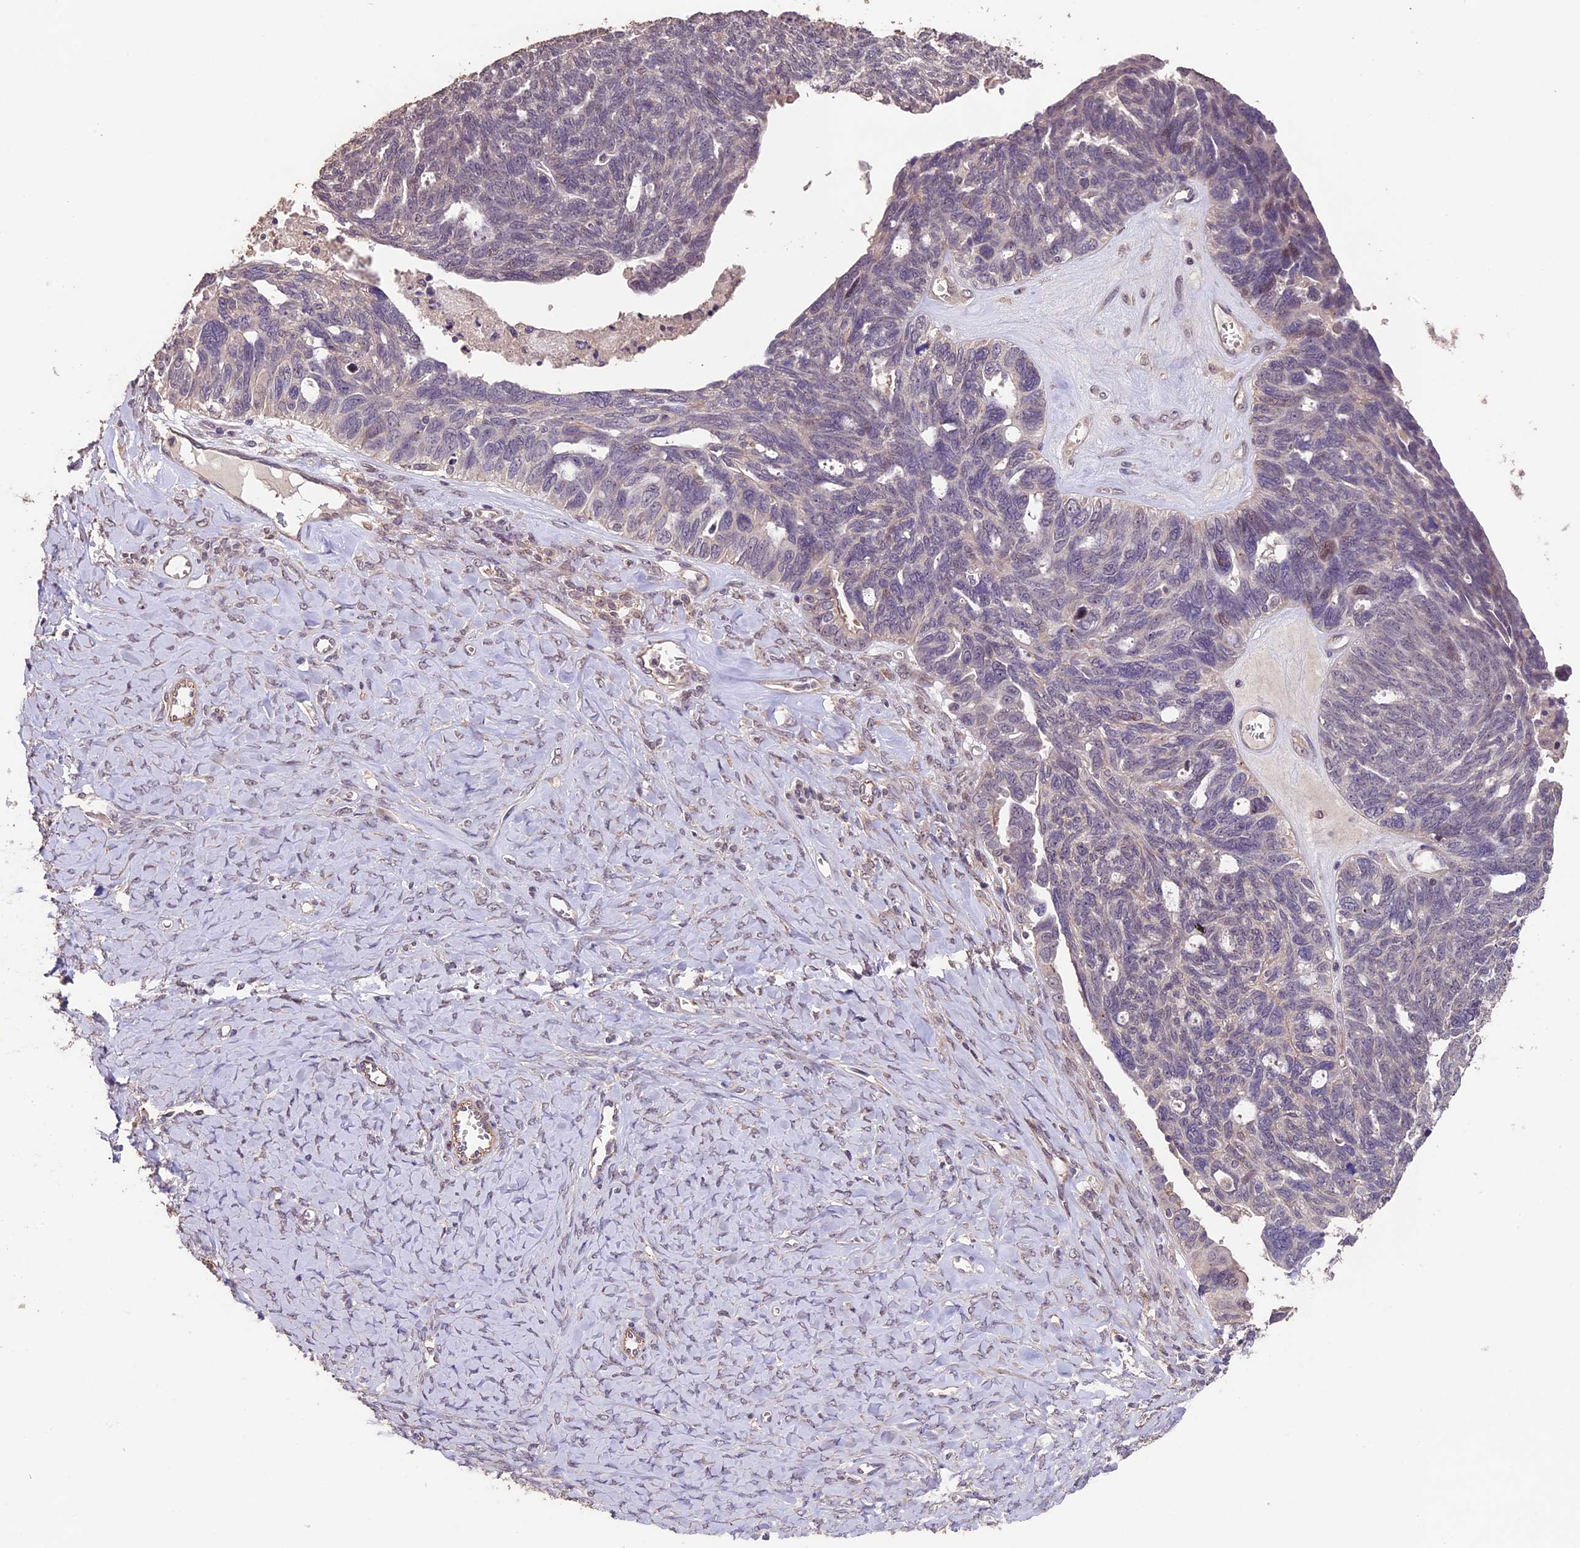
{"staining": {"intensity": "negative", "quantity": "none", "location": "none"}, "tissue": "ovarian cancer", "cell_type": "Tumor cells", "image_type": "cancer", "snomed": [{"axis": "morphology", "description": "Cystadenocarcinoma, serous, NOS"}, {"axis": "topography", "description": "Ovary"}], "caption": "Immunohistochemistry photomicrograph of serous cystadenocarcinoma (ovarian) stained for a protein (brown), which displays no positivity in tumor cells.", "gene": "GNB5", "patient": {"sex": "female", "age": 79}}